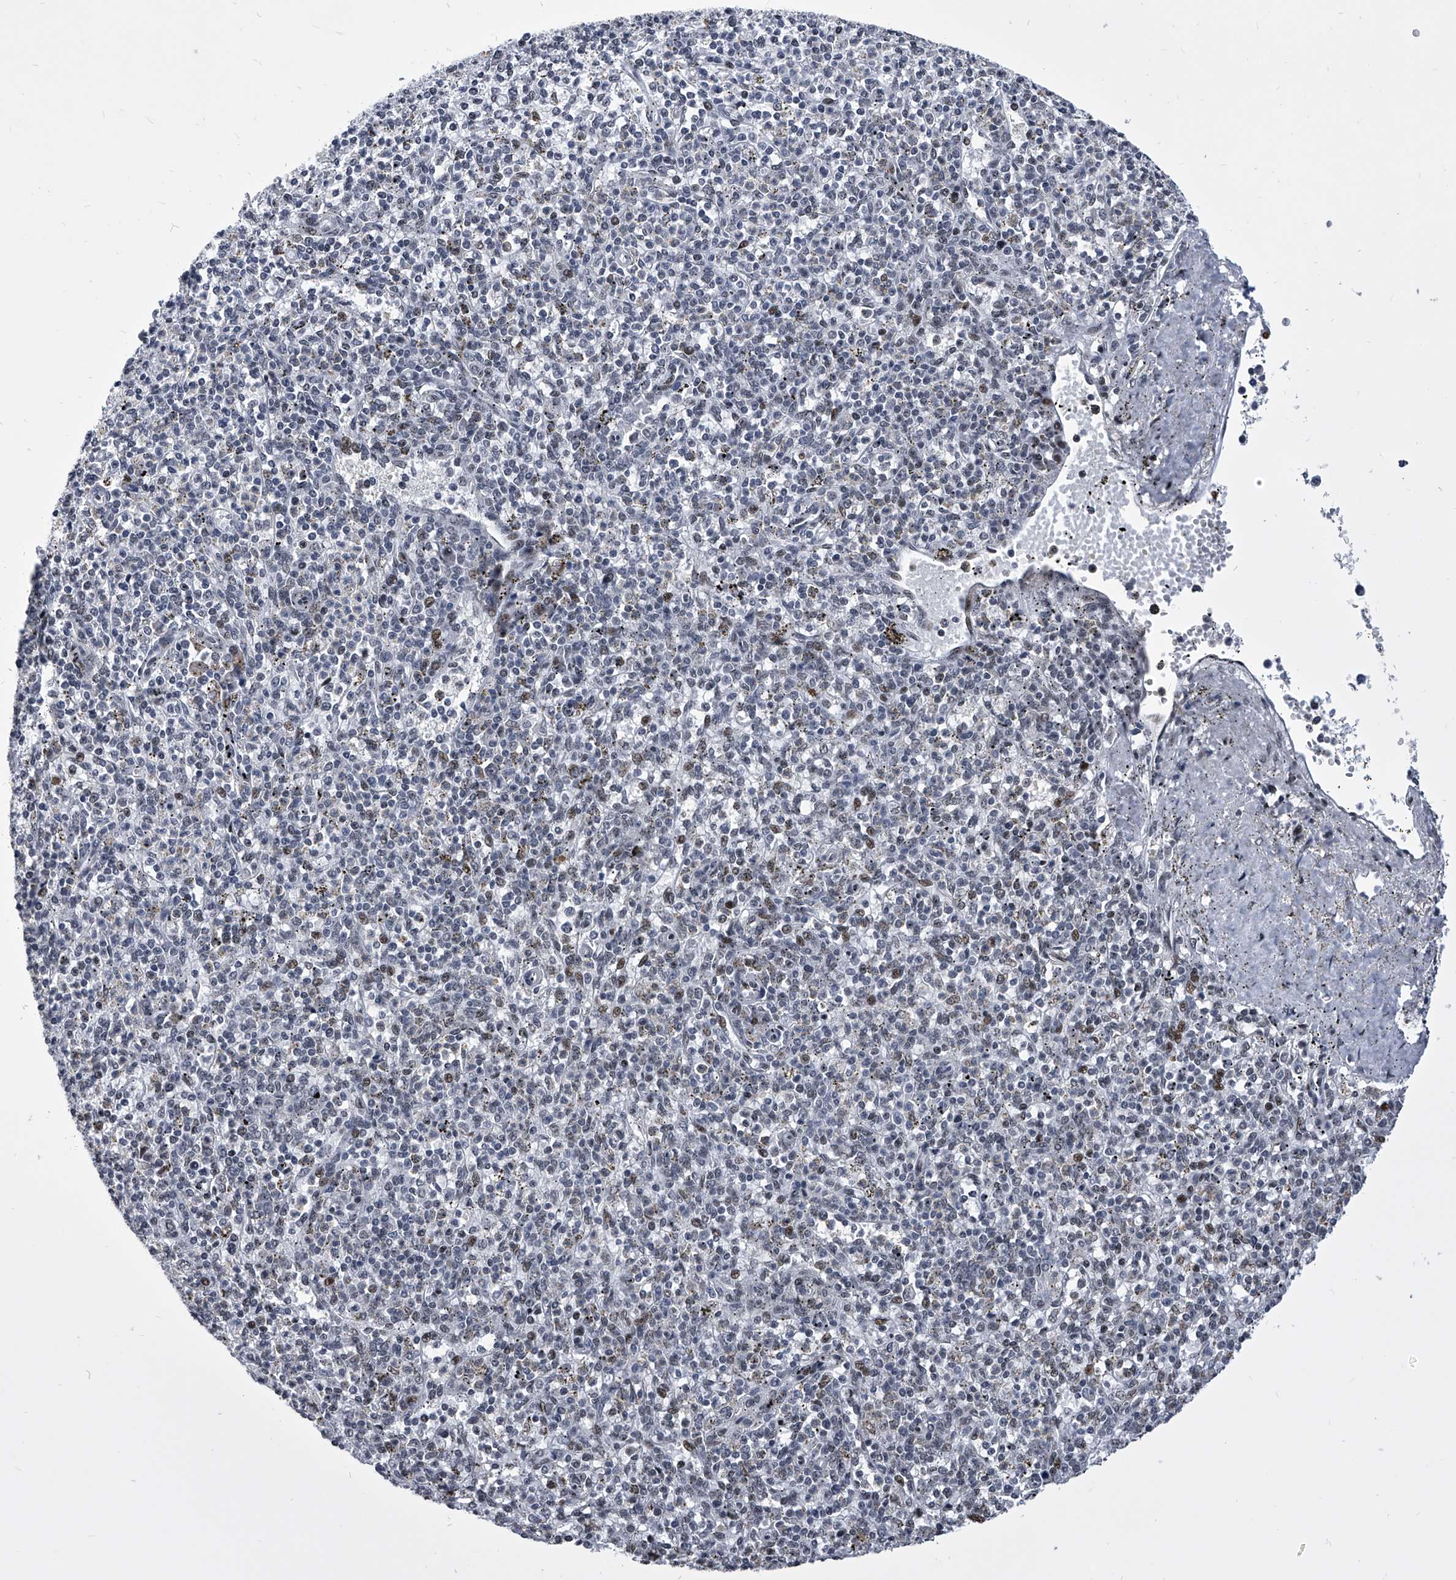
{"staining": {"intensity": "weak", "quantity": "<25%", "location": "nuclear"}, "tissue": "spleen", "cell_type": "Cells in red pulp", "image_type": "normal", "snomed": [{"axis": "morphology", "description": "Normal tissue, NOS"}, {"axis": "topography", "description": "Spleen"}], "caption": "An IHC micrograph of benign spleen is shown. There is no staining in cells in red pulp of spleen. (DAB (3,3'-diaminobenzidine) immunohistochemistry (IHC), high magnification).", "gene": "CMTR1", "patient": {"sex": "male", "age": 72}}